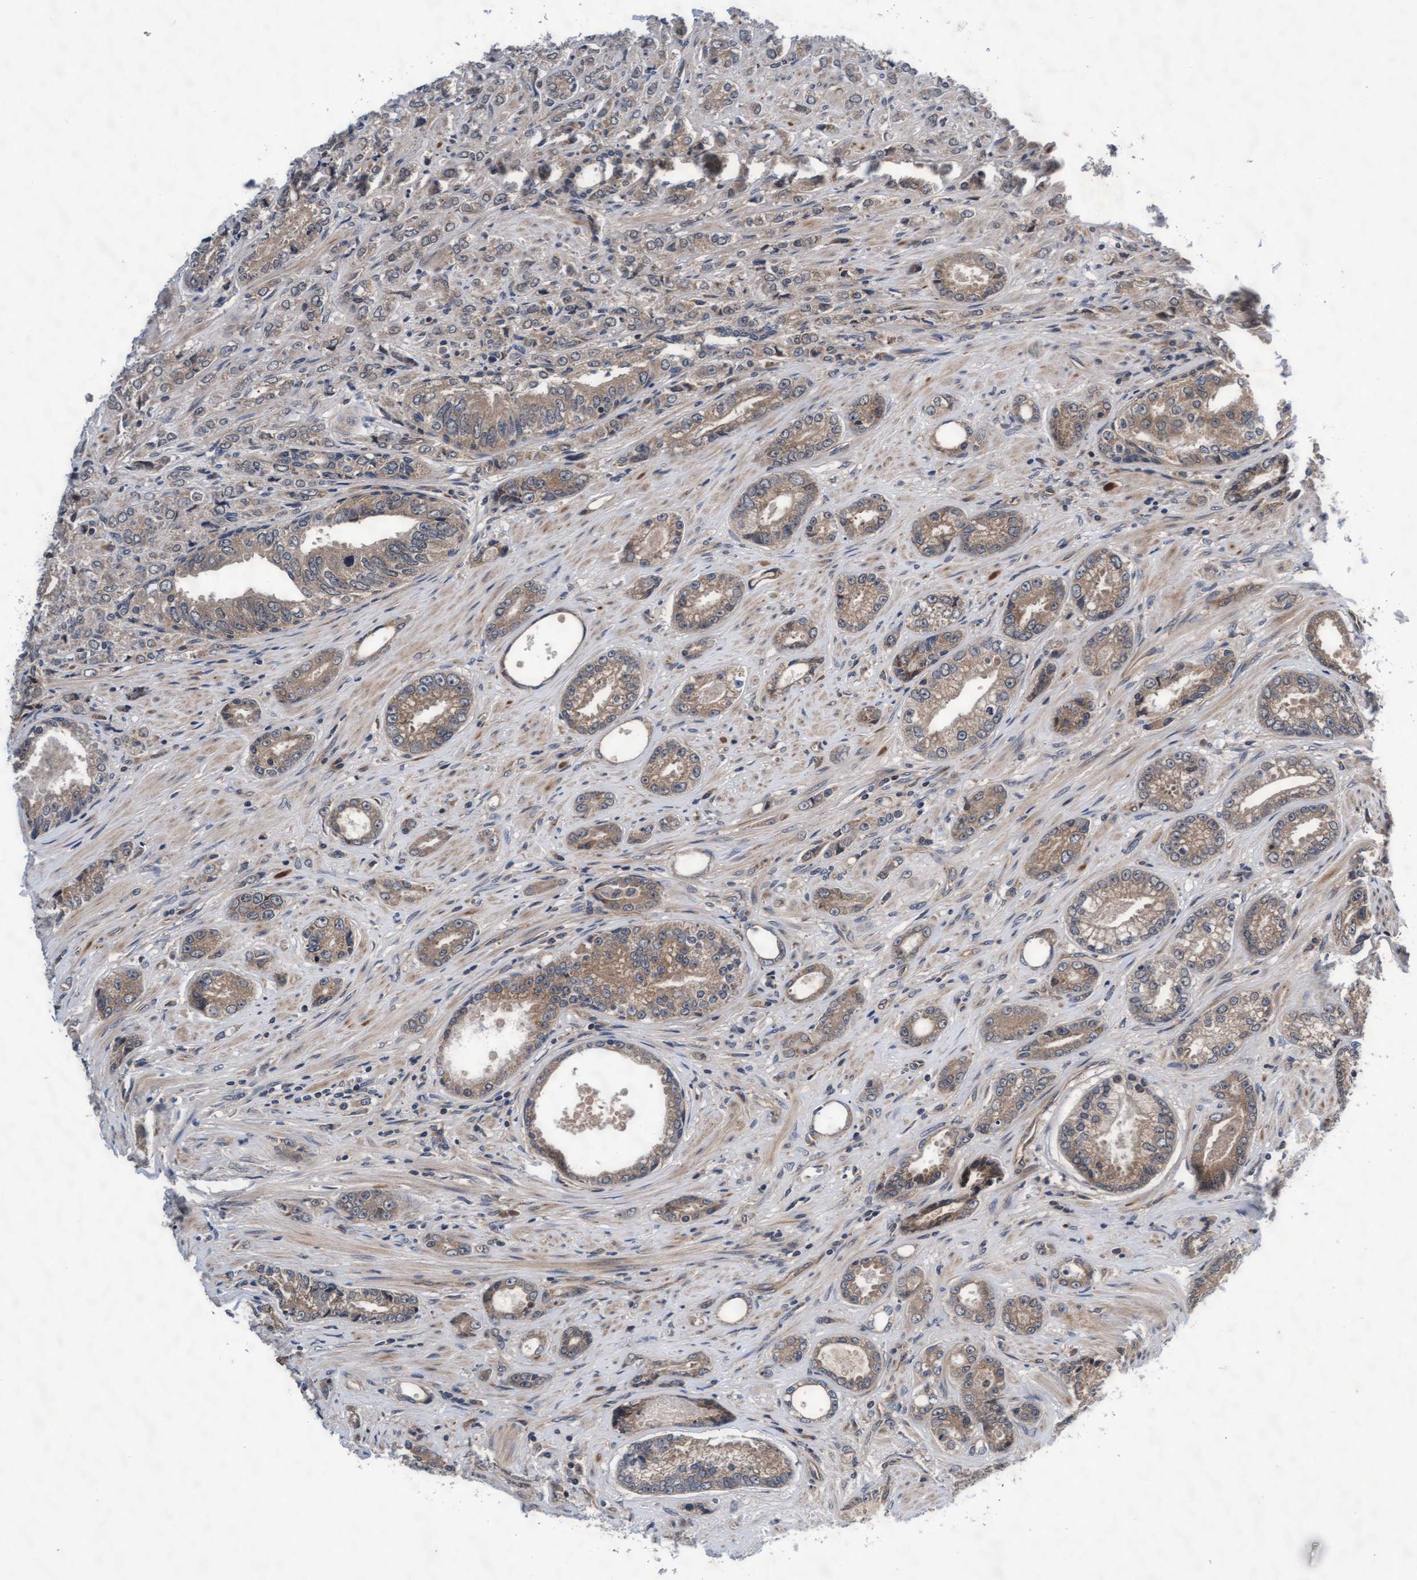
{"staining": {"intensity": "weak", "quantity": ">75%", "location": "cytoplasmic/membranous"}, "tissue": "prostate cancer", "cell_type": "Tumor cells", "image_type": "cancer", "snomed": [{"axis": "morphology", "description": "Adenocarcinoma, High grade"}, {"axis": "topography", "description": "Prostate"}], "caption": "The immunohistochemical stain labels weak cytoplasmic/membranous expression in tumor cells of prostate high-grade adenocarcinoma tissue. (brown staining indicates protein expression, while blue staining denotes nuclei).", "gene": "EFCAB13", "patient": {"sex": "male", "age": 61}}